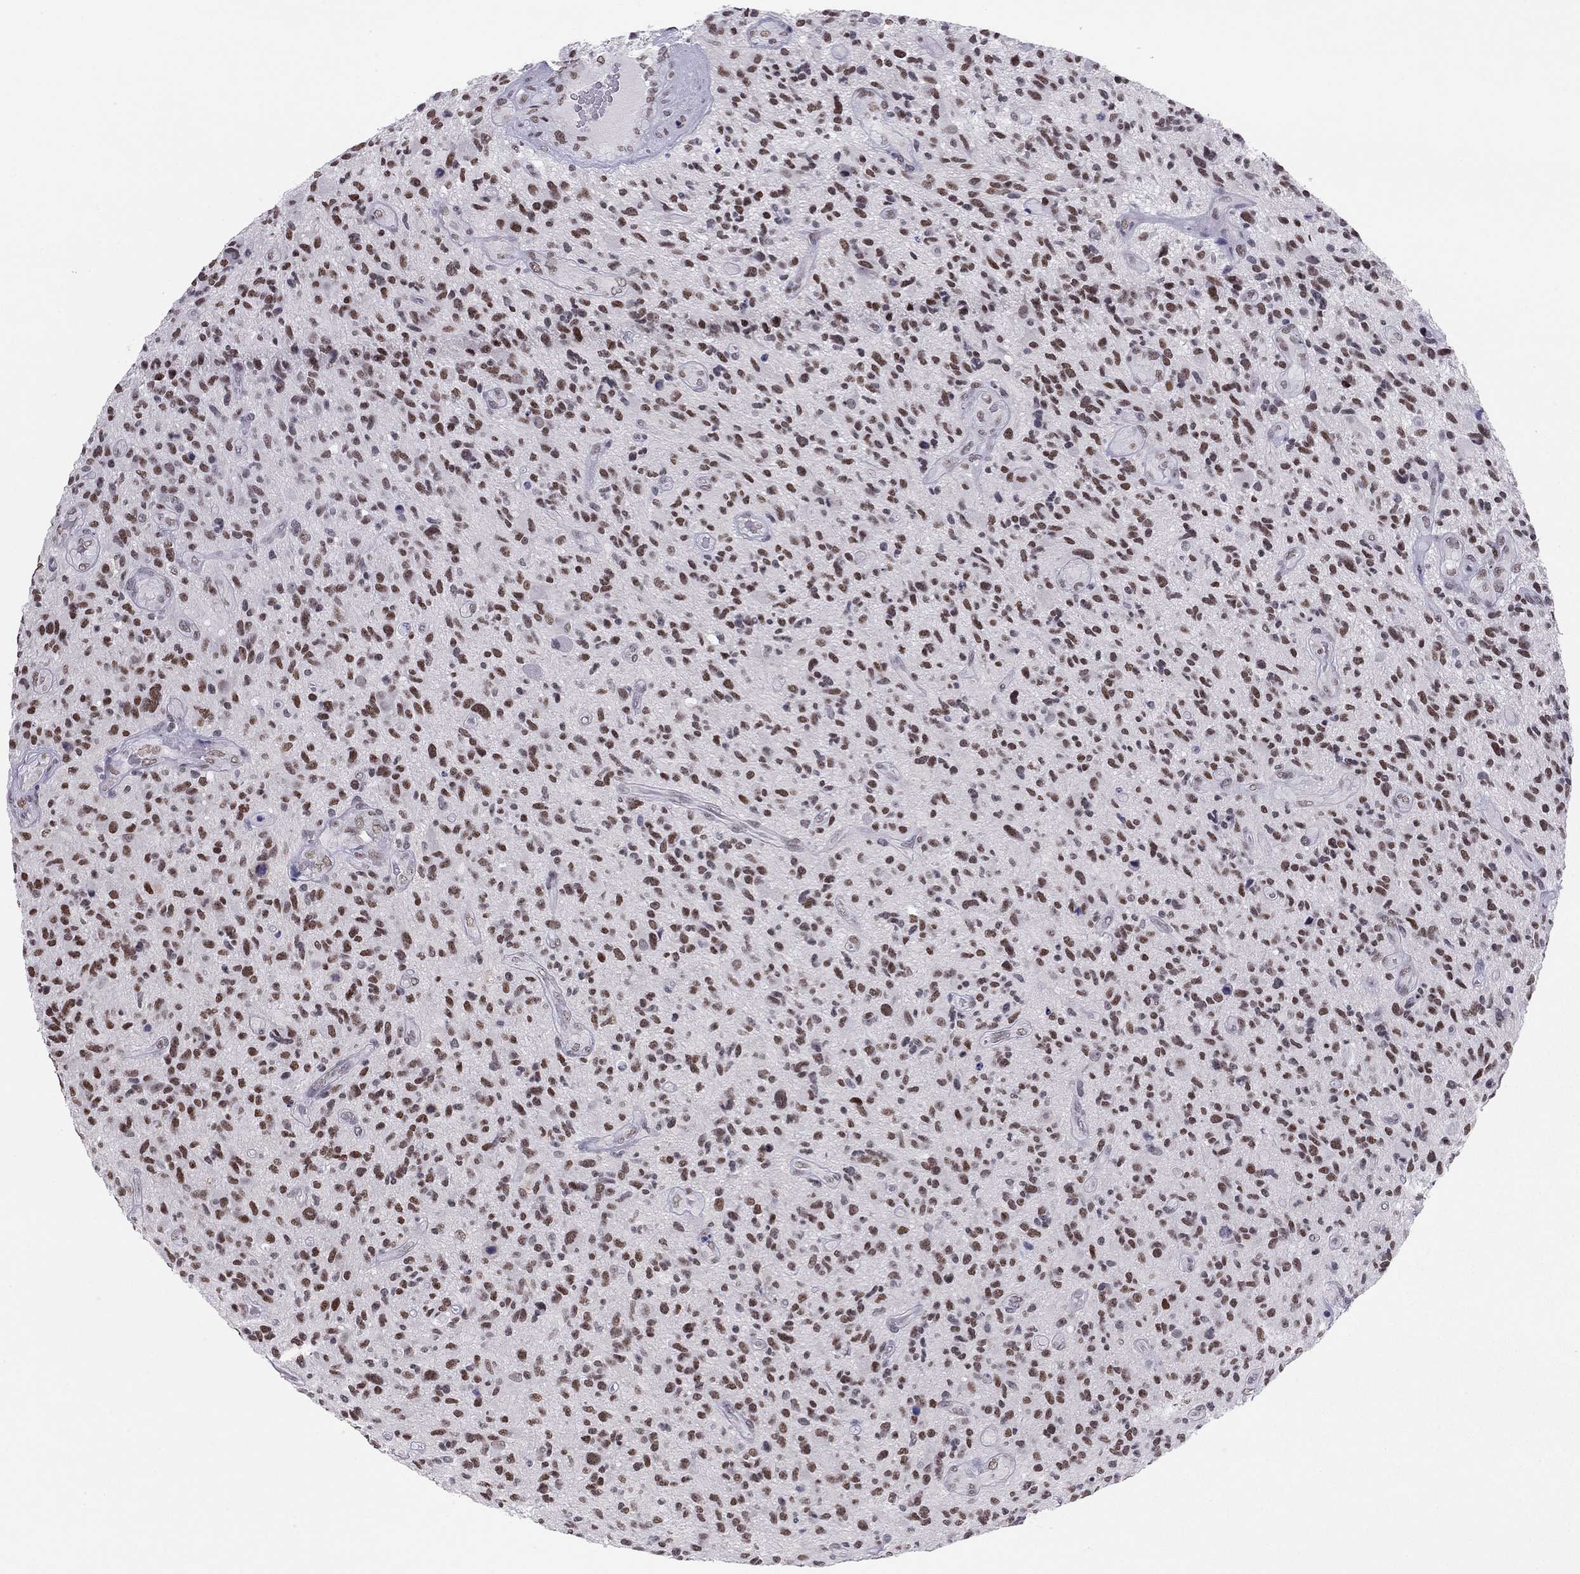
{"staining": {"intensity": "strong", "quantity": ">75%", "location": "nuclear"}, "tissue": "glioma", "cell_type": "Tumor cells", "image_type": "cancer", "snomed": [{"axis": "morphology", "description": "Glioma, malignant, High grade"}, {"axis": "topography", "description": "Brain"}], "caption": "IHC image of neoplastic tissue: glioma stained using immunohistochemistry reveals high levels of strong protein expression localized specifically in the nuclear of tumor cells, appearing as a nuclear brown color.", "gene": "DOT1L", "patient": {"sex": "male", "age": 47}}